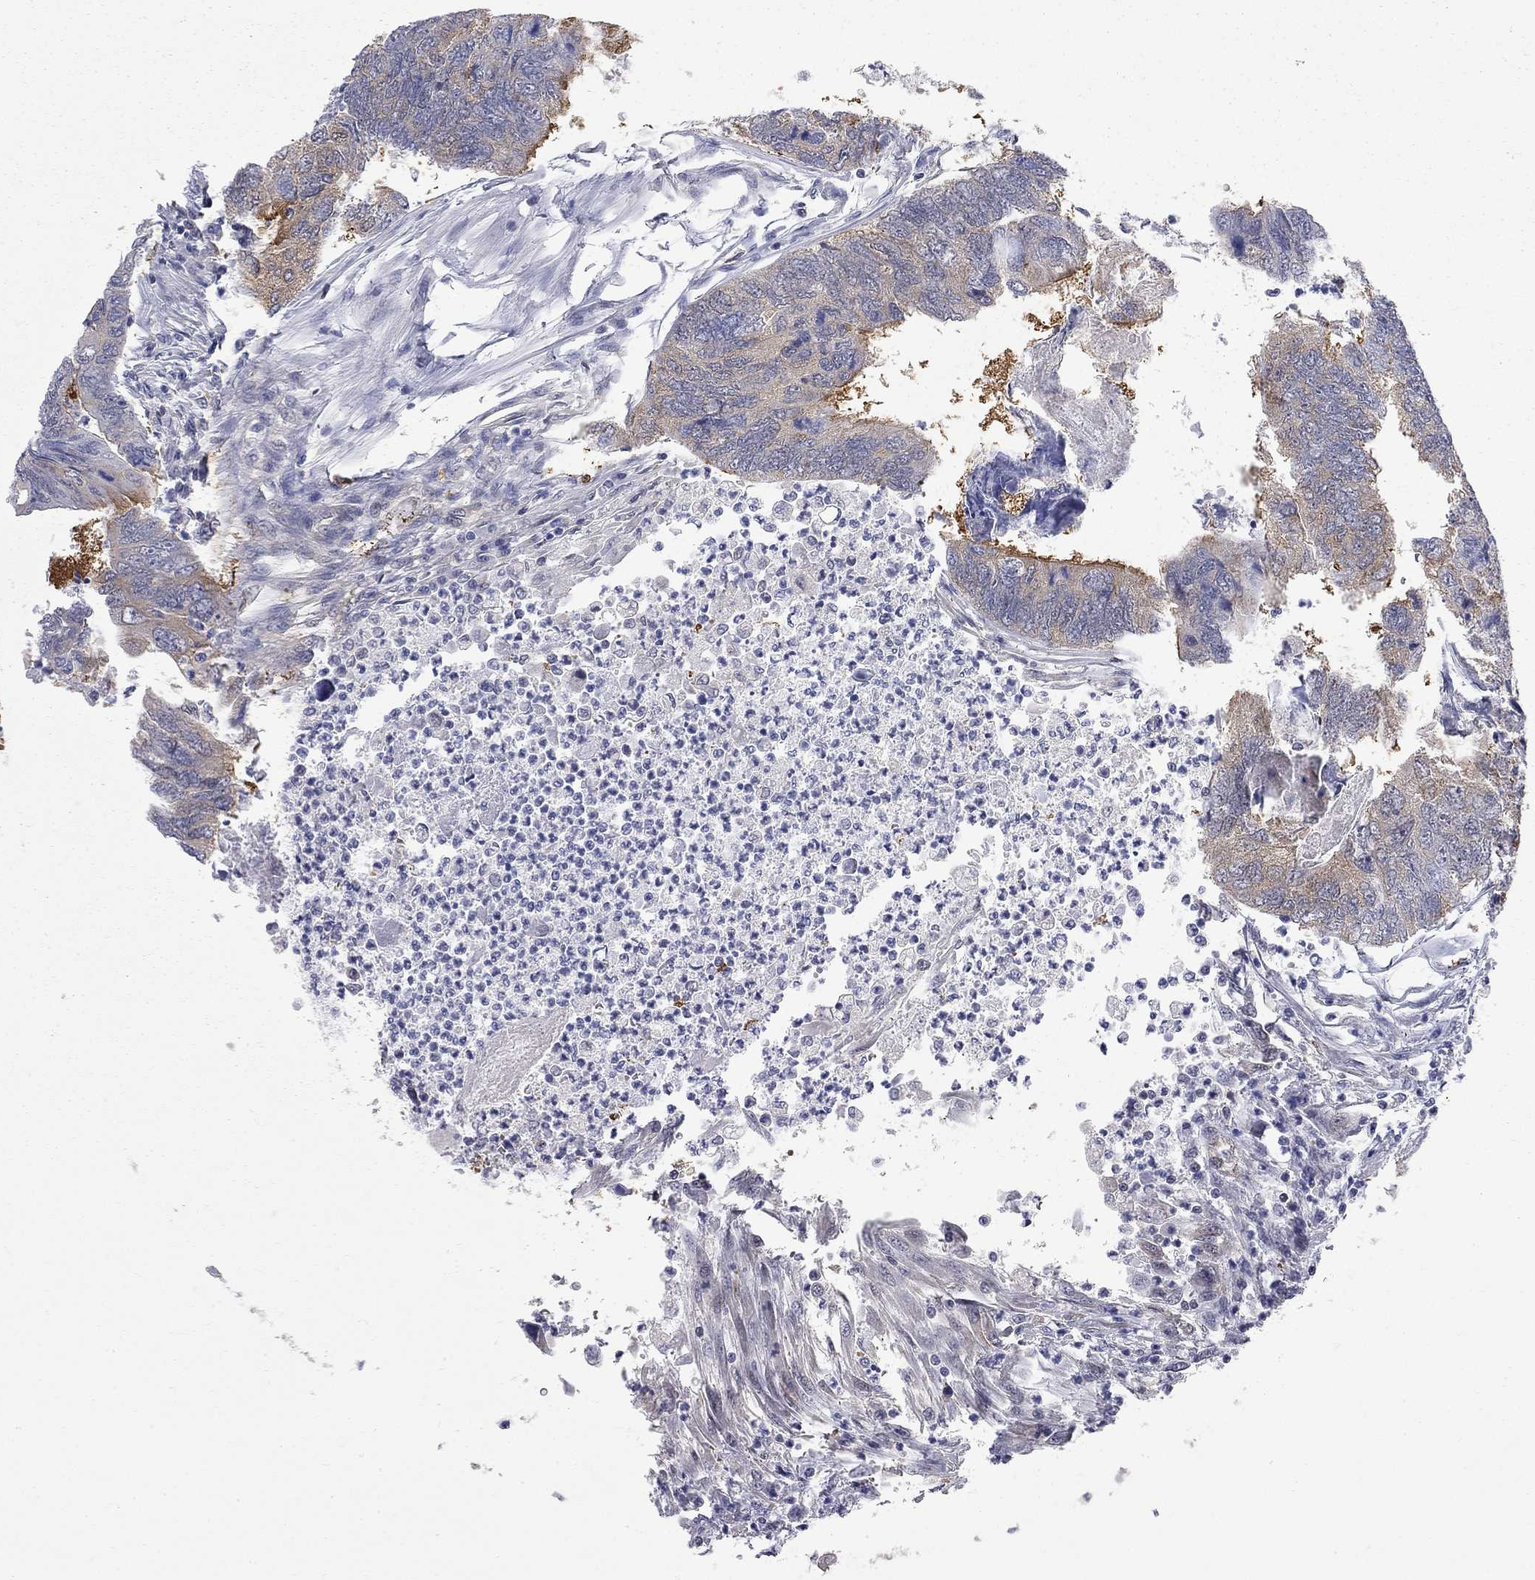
{"staining": {"intensity": "moderate", "quantity": ">75%", "location": "cytoplasmic/membranous"}, "tissue": "colorectal cancer", "cell_type": "Tumor cells", "image_type": "cancer", "snomed": [{"axis": "morphology", "description": "Adenocarcinoma, NOS"}, {"axis": "topography", "description": "Colon"}], "caption": "A high-resolution photomicrograph shows immunohistochemistry staining of colorectal cancer (adenocarcinoma), which reveals moderate cytoplasmic/membranous positivity in about >75% of tumor cells.", "gene": "GALNT8", "patient": {"sex": "female", "age": 67}}